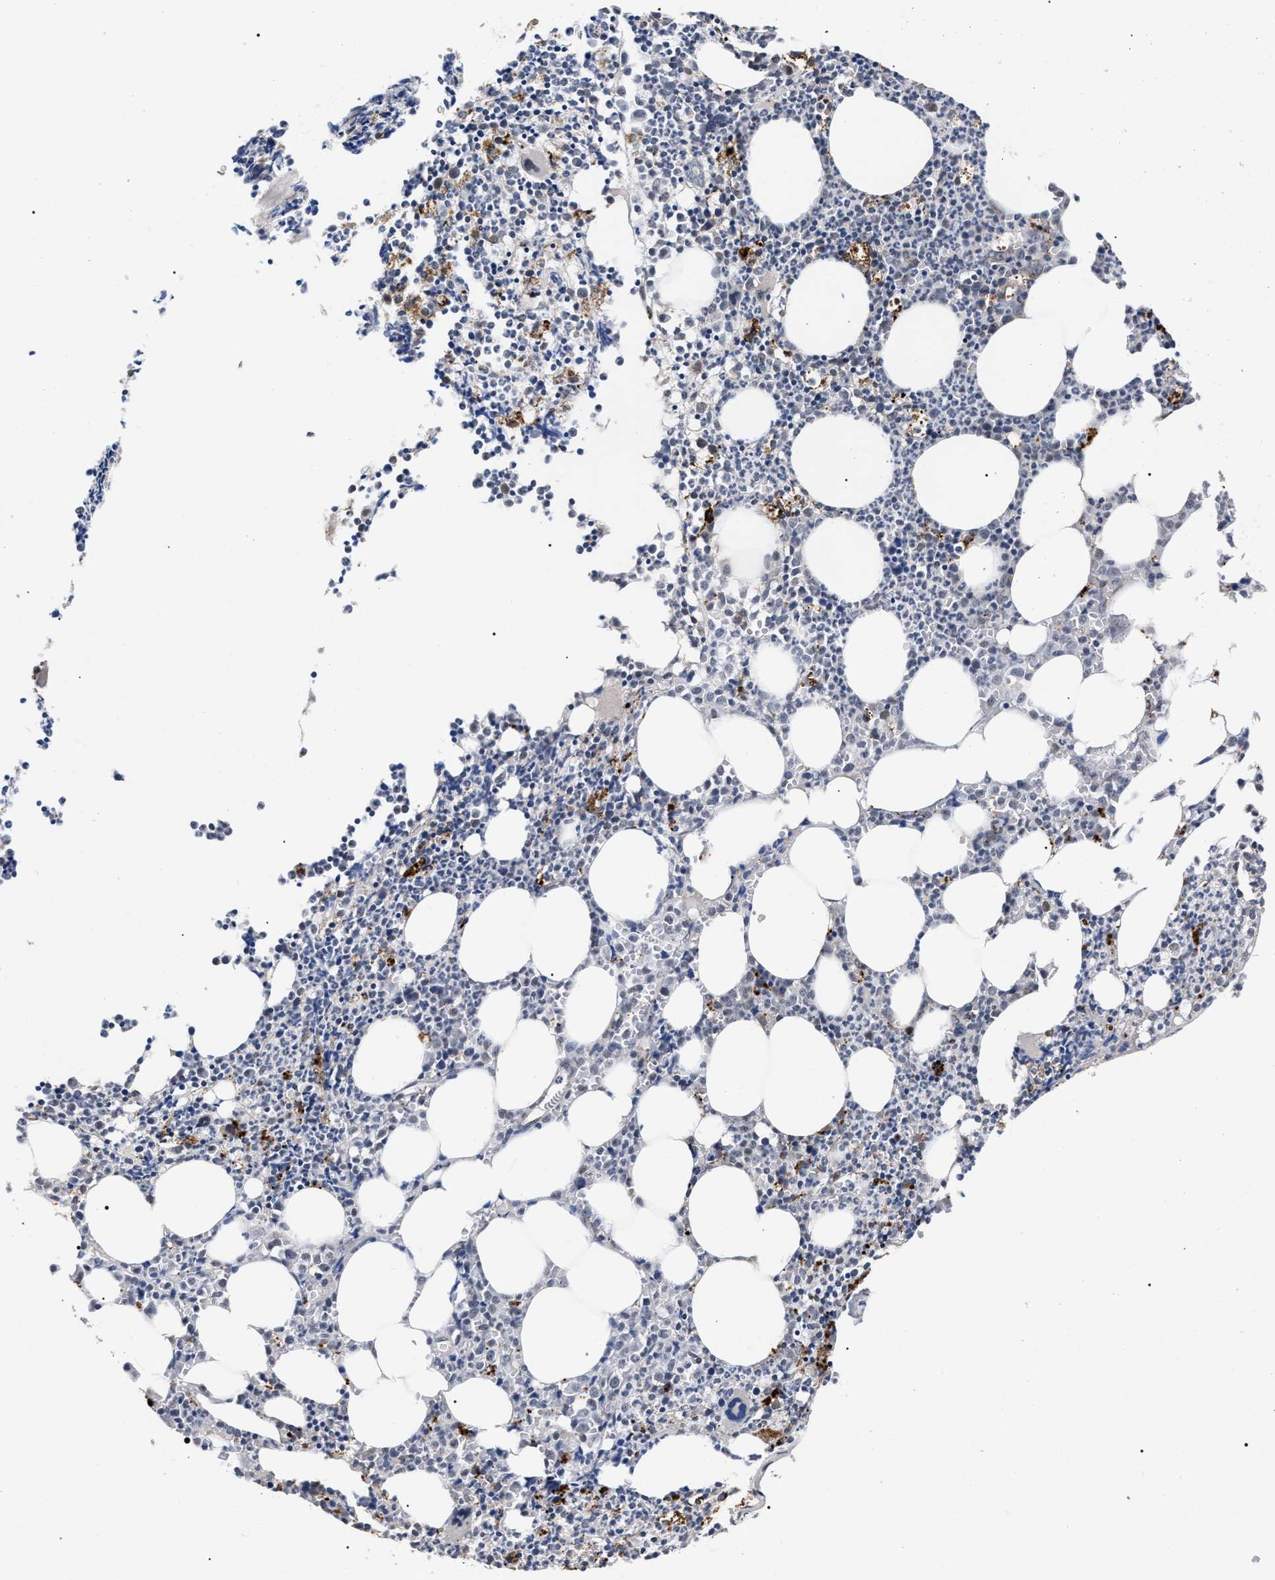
{"staining": {"intensity": "moderate", "quantity": "<25%", "location": "cytoplasmic/membranous,nuclear"}, "tissue": "bone marrow", "cell_type": "Hematopoietic cells", "image_type": "normal", "snomed": [{"axis": "morphology", "description": "Normal tissue, NOS"}, {"axis": "morphology", "description": "Inflammation, NOS"}, {"axis": "topography", "description": "Bone marrow"}], "caption": "Immunohistochemistry (DAB (3,3'-diaminobenzidine)) staining of unremarkable bone marrow shows moderate cytoplasmic/membranous,nuclear protein staining in approximately <25% of hematopoietic cells.", "gene": "UPF1", "patient": {"sex": "female", "age": 53}}